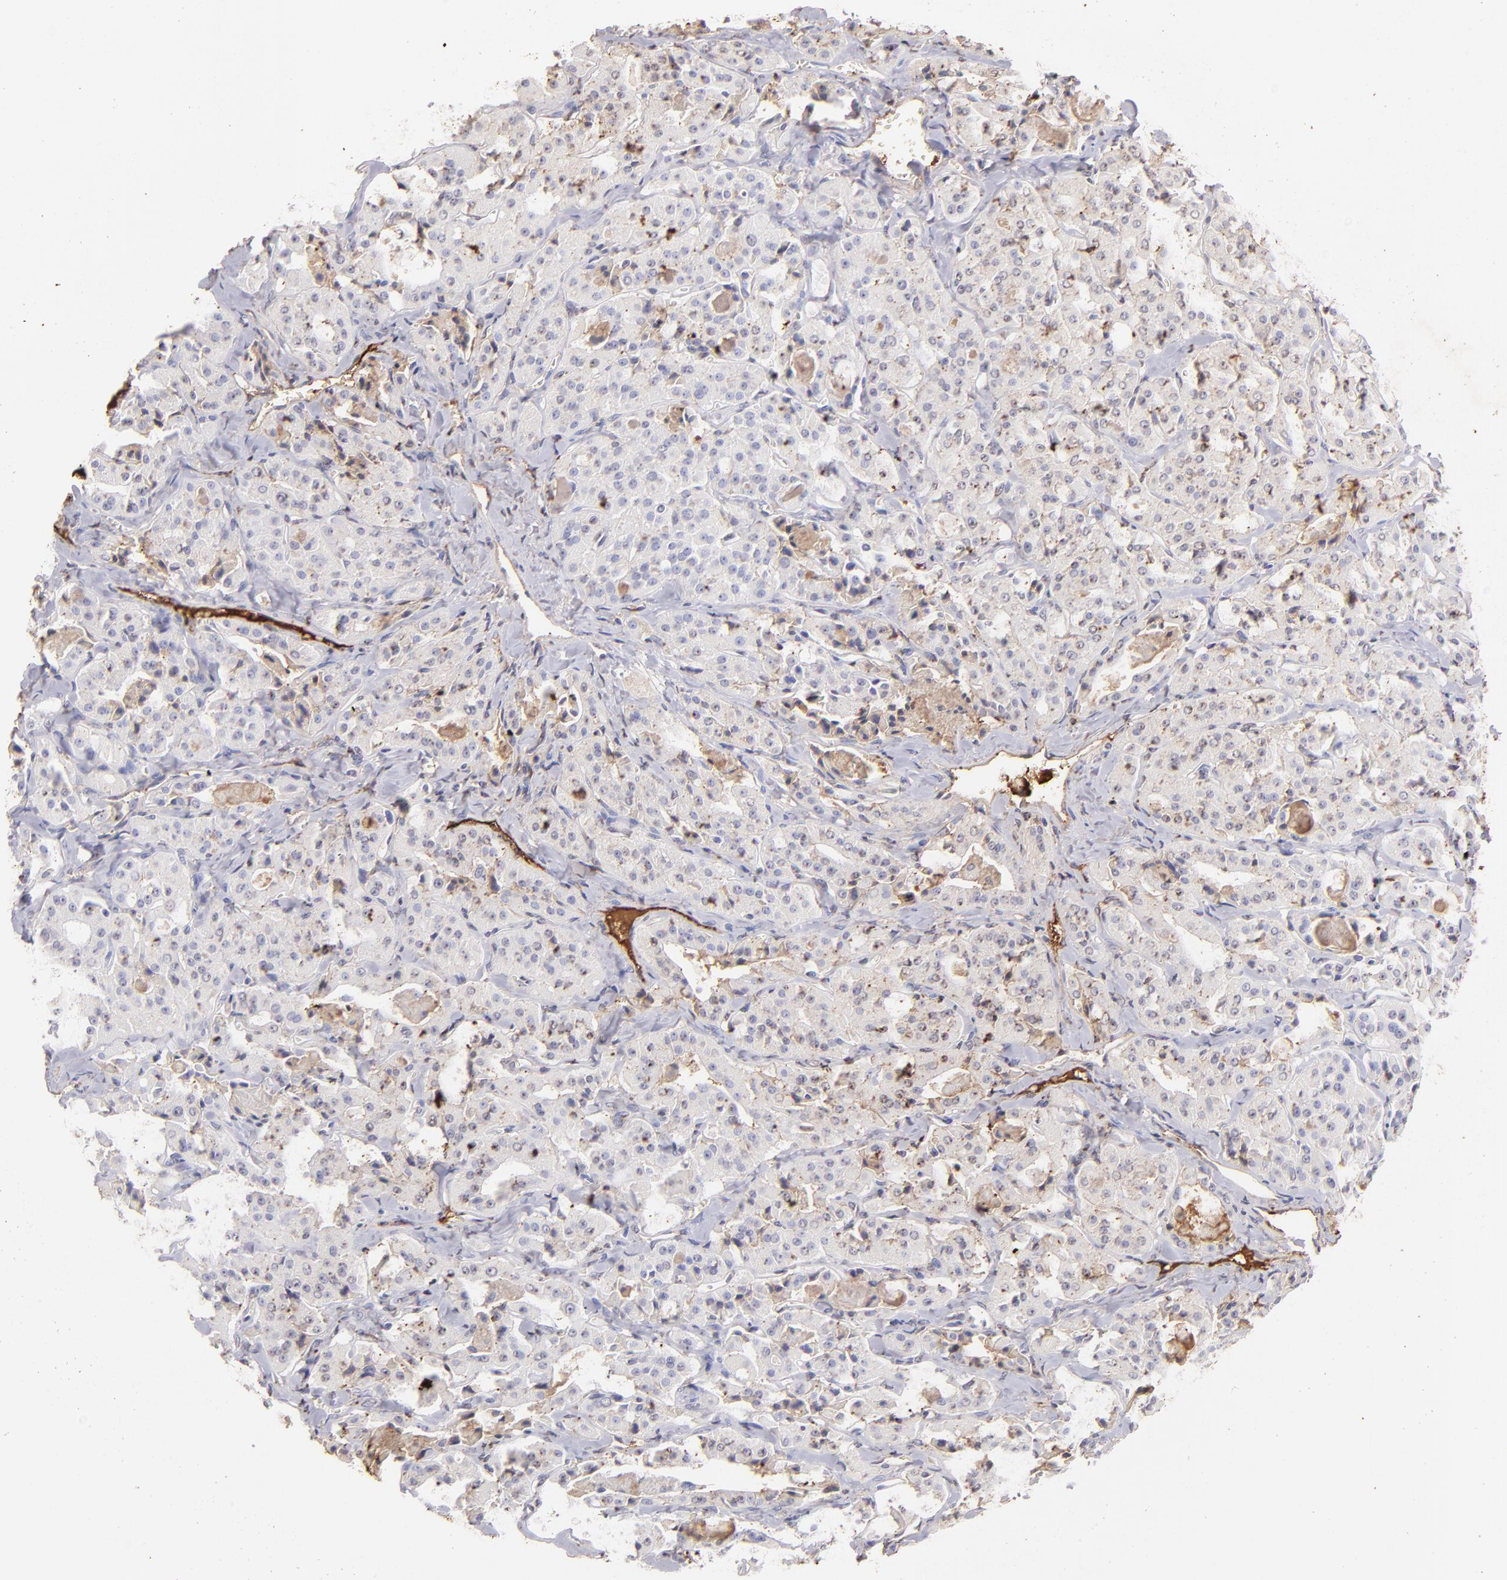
{"staining": {"intensity": "weak", "quantity": "25%-75%", "location": "cytoplasmic/membranous"}, "tissue": "thyroid cancer", "cell_type": "Tumor cells", "image_type": "cancer", "snomed": [{"axis": "morphology", "description": "Carcinoma, NOS"}, {"axis": "topography", "description": "Thyroid gland"}], "caption": "Human thyroid cancer stained with a brown dye demonstrates weak cytoplasmic/membranous positive positivity in about 25%-75% of tumor cells.", "gene": "FGB", "patient": {"sex": "male", "age": 76}}